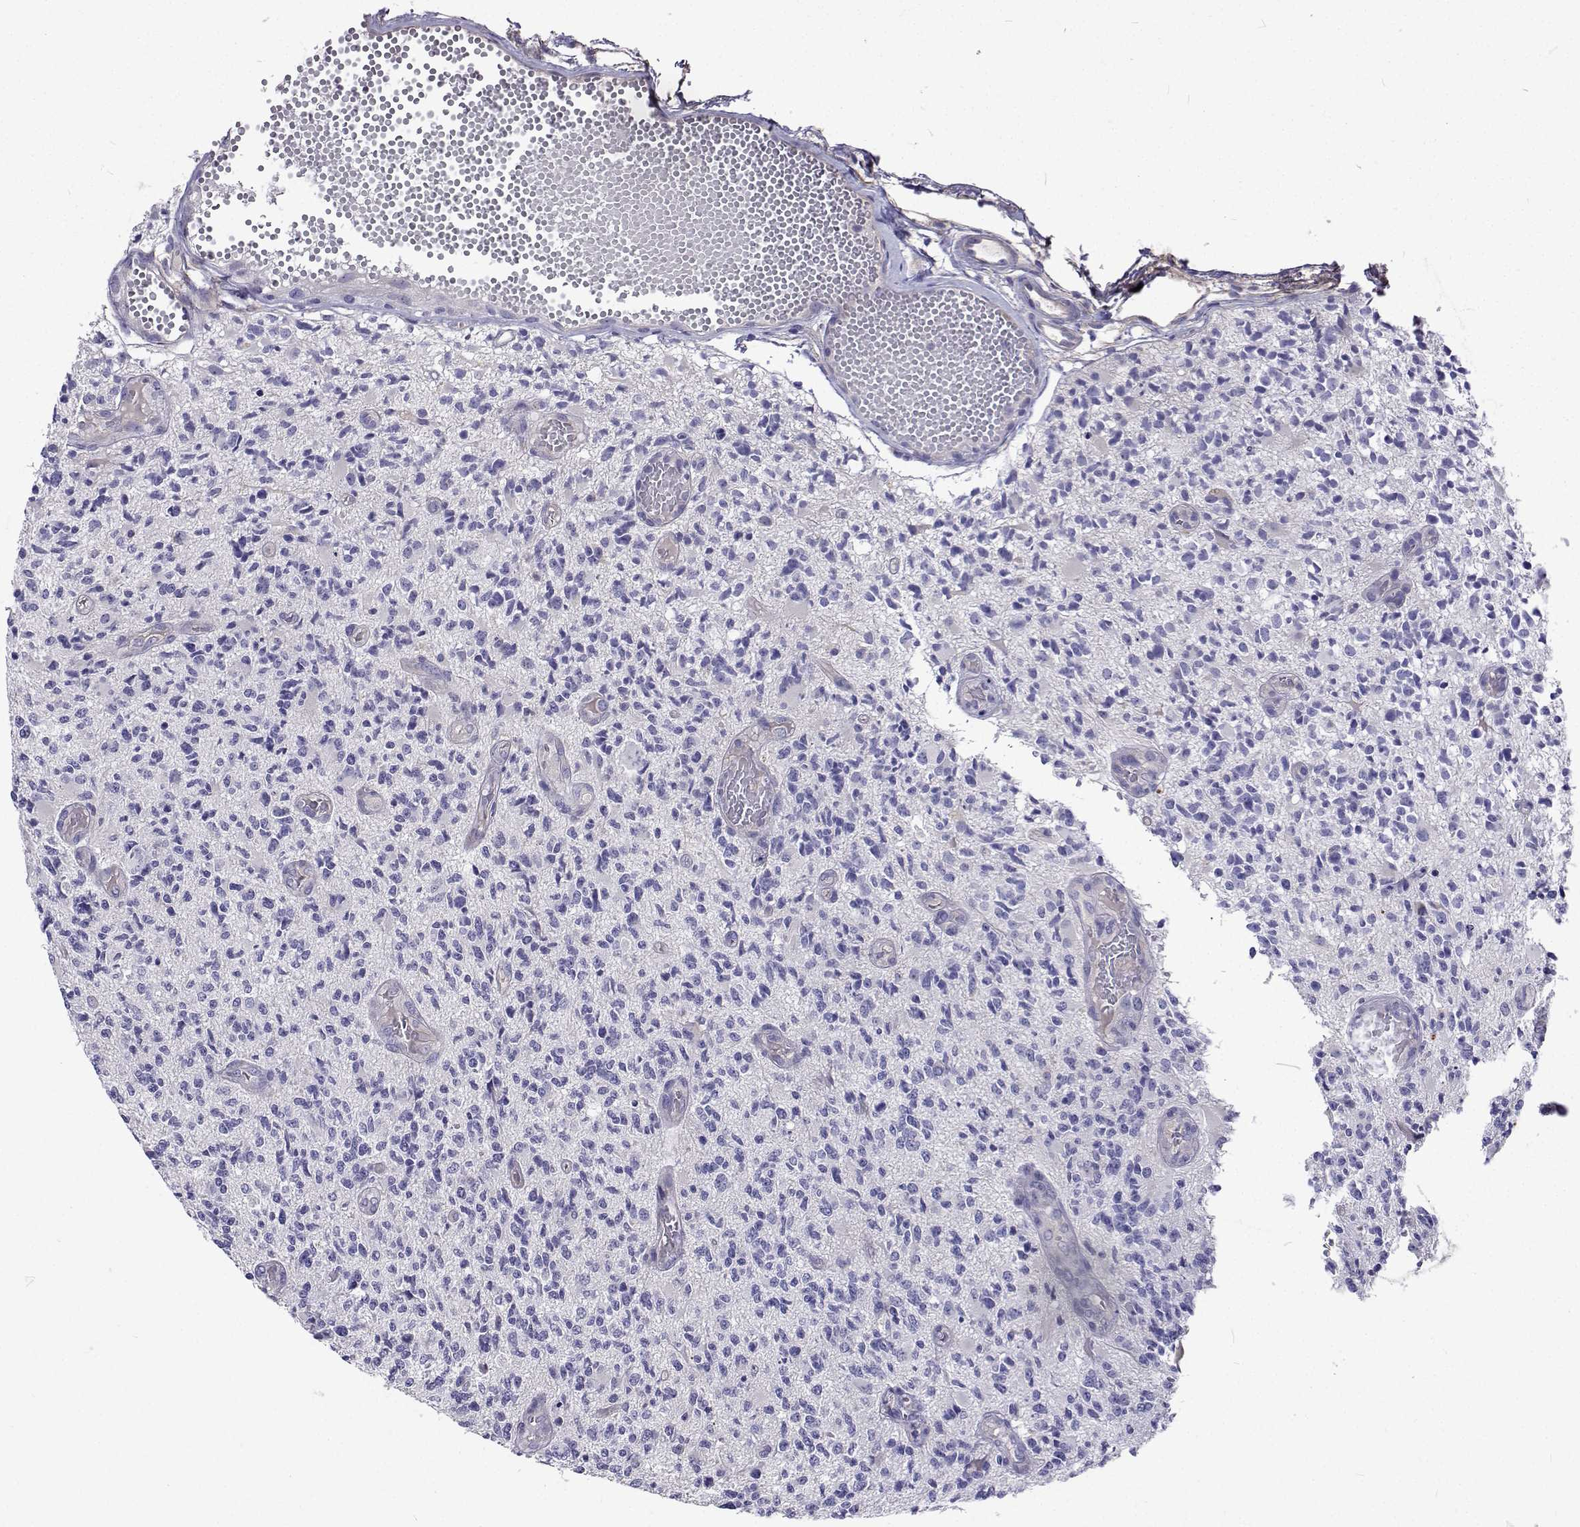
{"staining": {"intensity": "negative", "quantity": "none", "location": "none"}, "tissue": "glioma", "cell_type": "Tumor cells", "image_type": "cancer", "snomed": [{"axis": "morphology", "description": "Glioma, malignant, High grade"}, {"axis": "topography", "description": "Brain"}], "caption": "Immunohistochemistry histopathology image of neoplastic tissue: human high-grade glioma (malignant) stained with DAB demonstrates no significant protein expression in tumor cells.", "gene": "LHFPL7", "patient": {"sex": "female", "age": 63}}